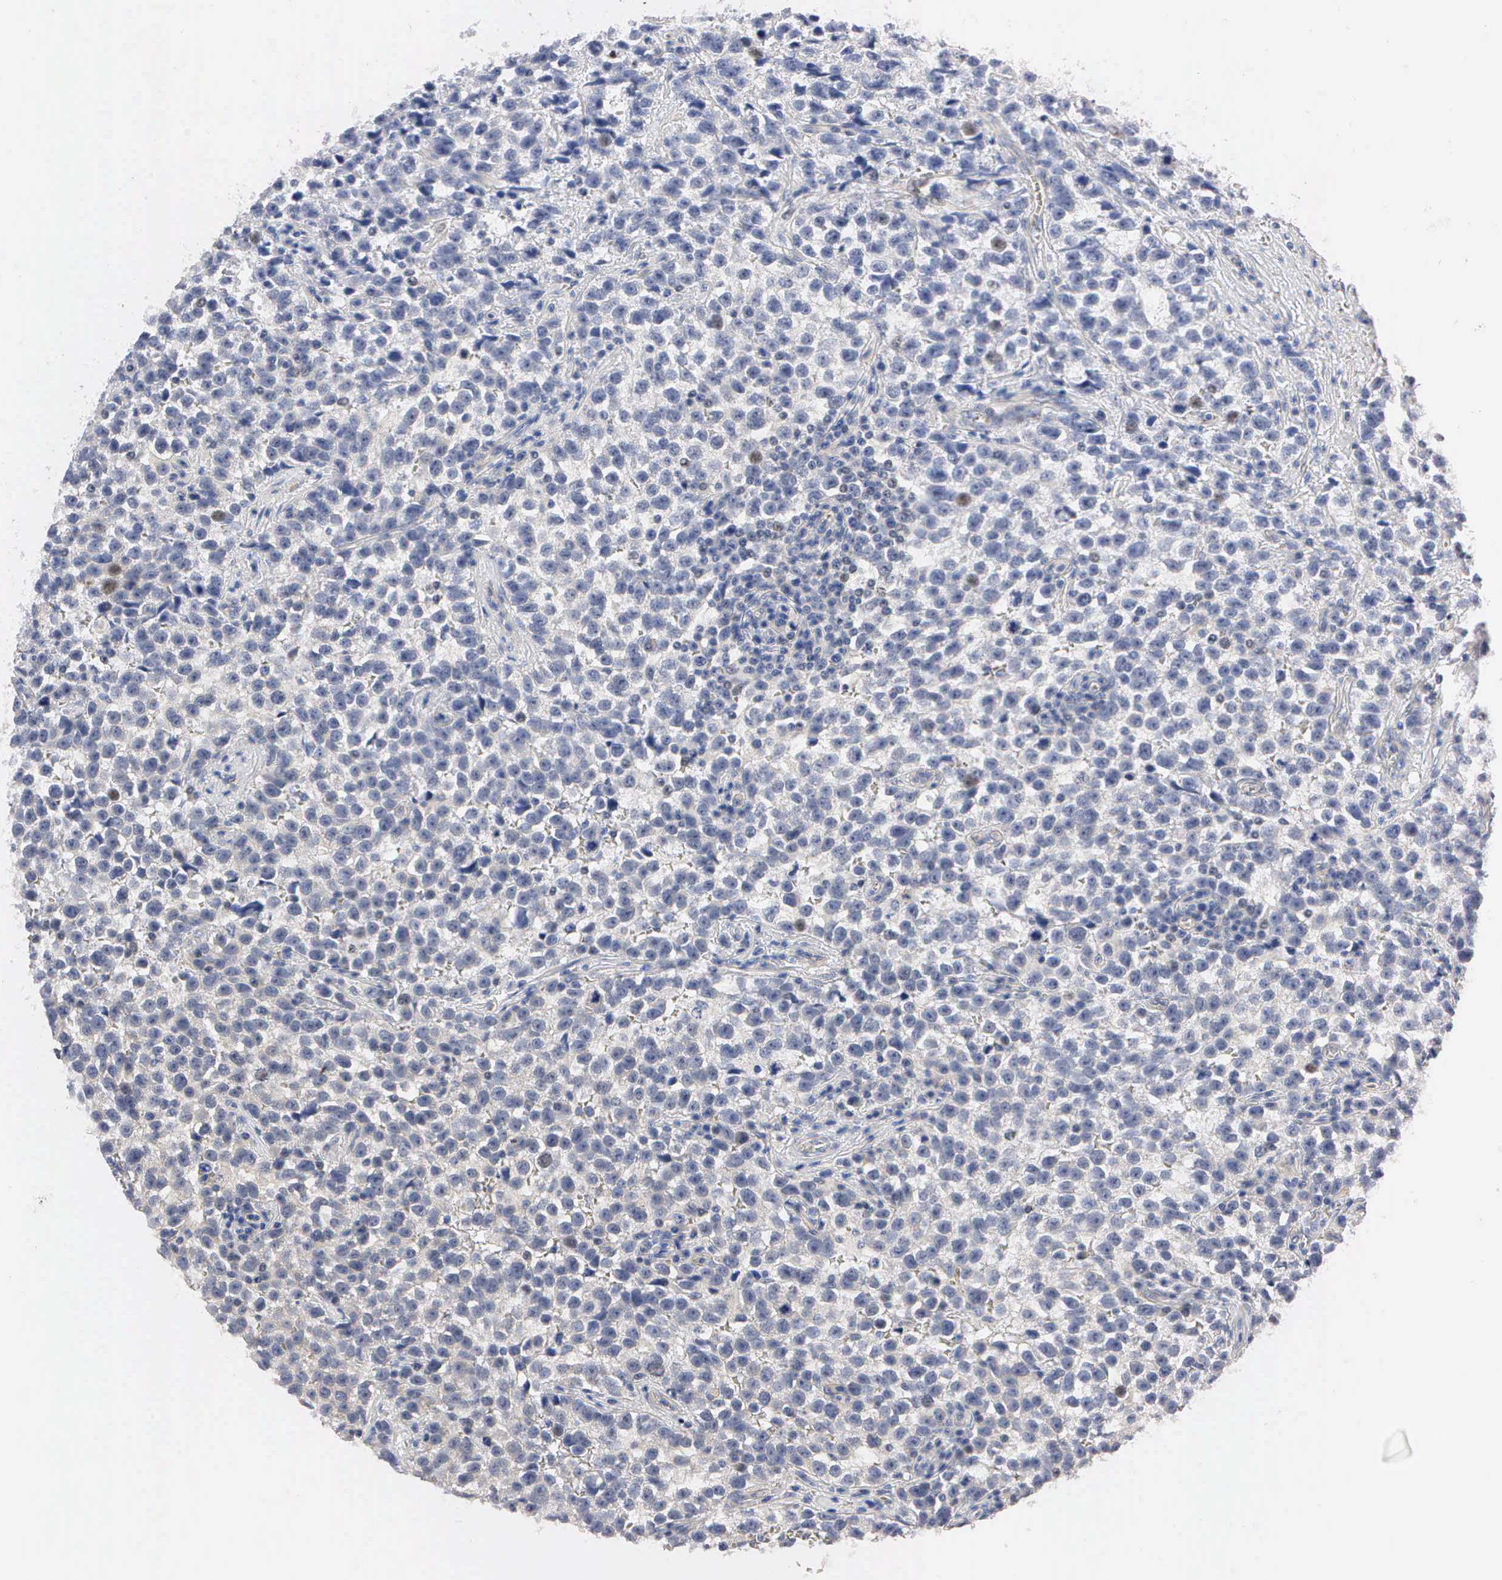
{"staining": {"intensity": "negative", "quantity": "none", "location": "none"}, "tissue": "testis cancer", "cell_type": "Tumor cells", "image_type": "cancer", "snomed": [{"axis": "morphology", "description": "Seminoma, NOS"}, {"axis": "topography", "description": "Testis"}], "caption": "Immunohistochemistry (IHC) of testis cancer shows no expression in tumor cells.", "gene": "PGR", "patient": {"sex": "male", "age": 38}}